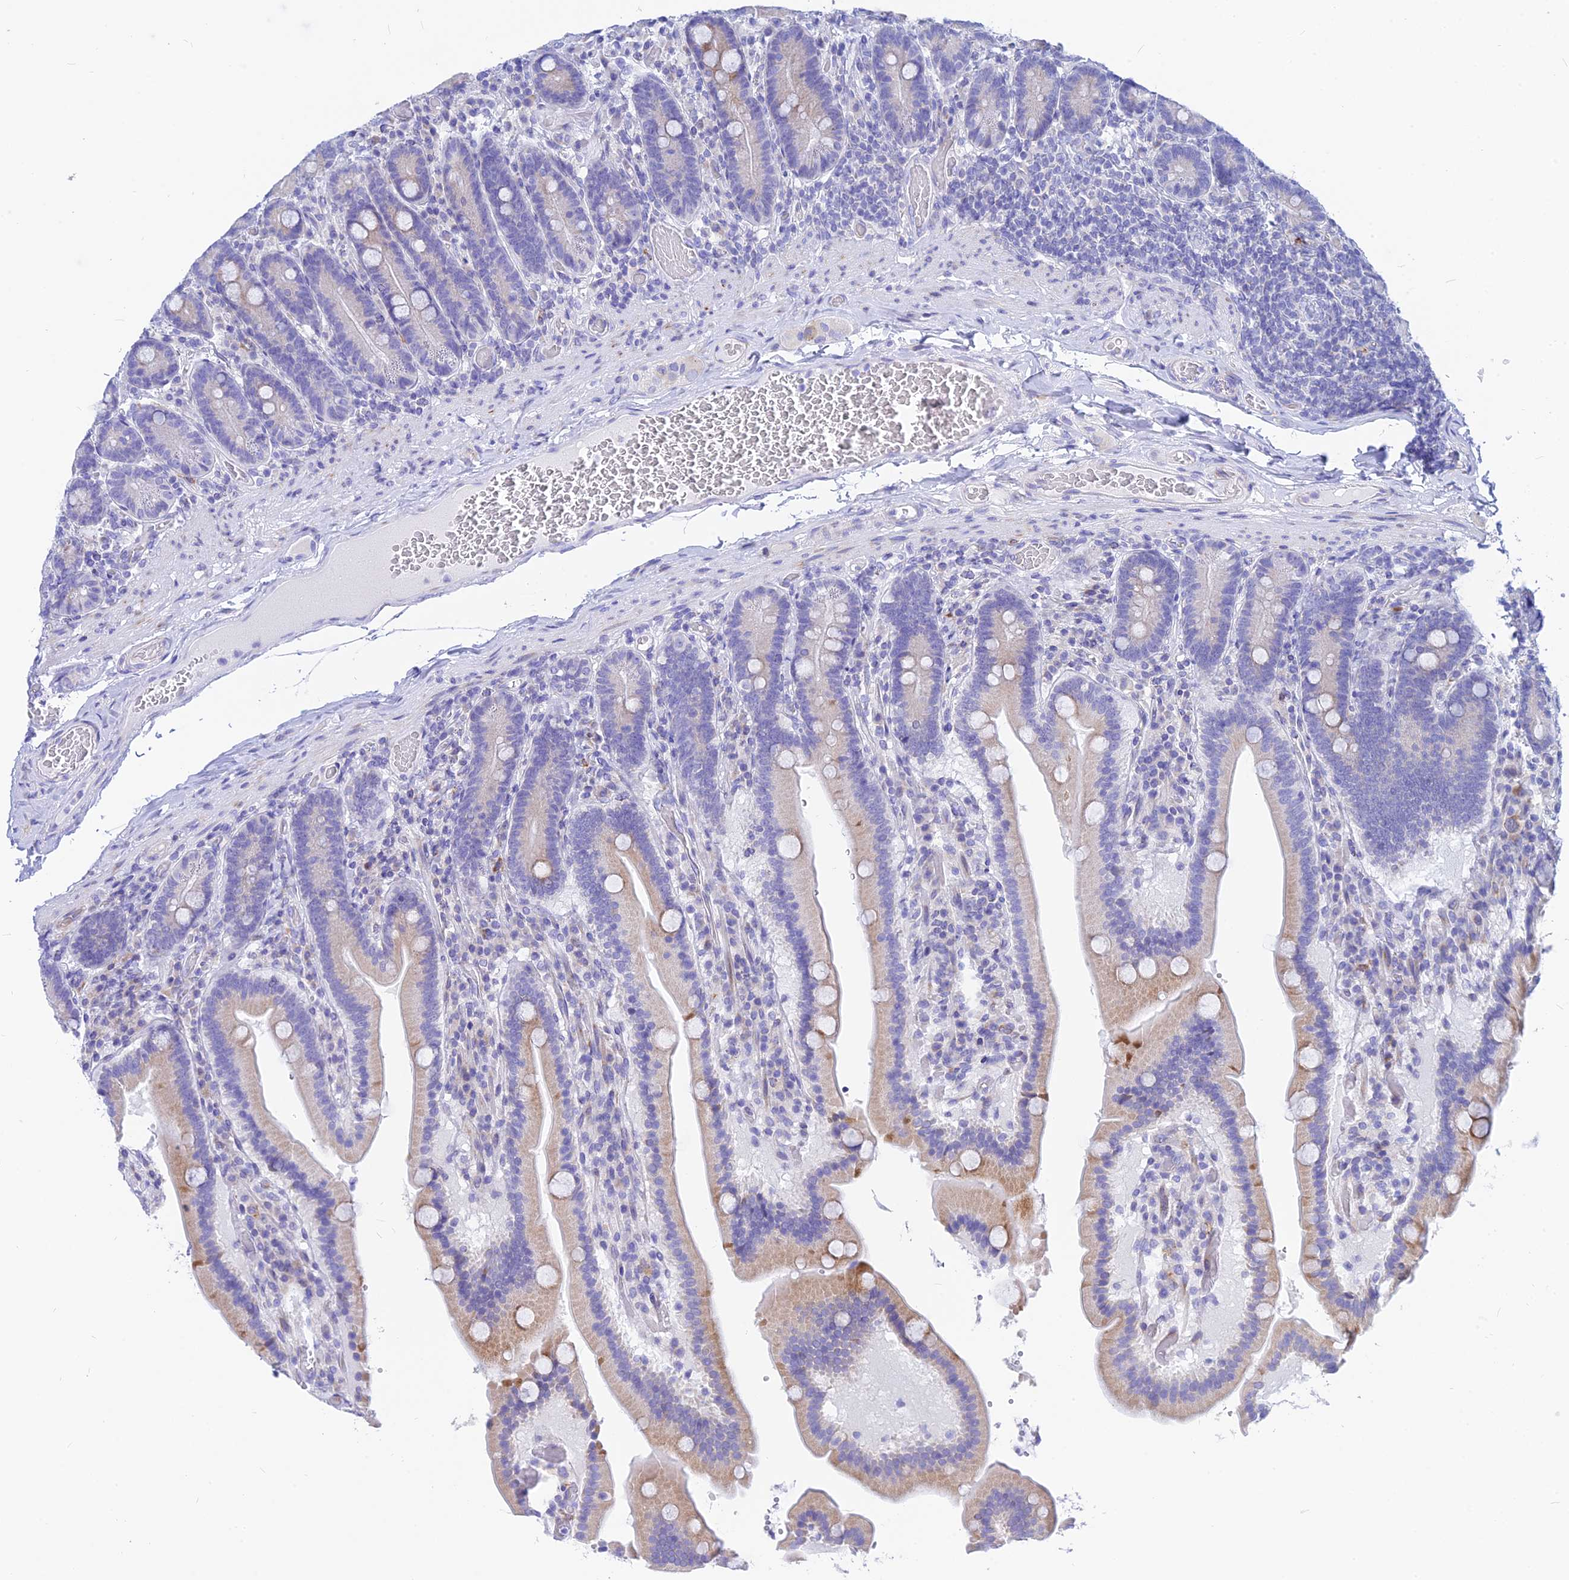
{"staining": {"intensity": "moderate", "quantity": "<25%", "location": "cytoplasmic/membranous"}, "tissue": "duodenum", "cell_type": "Glandular cells", "image_type": "normal", "snomed": [{"axis": "morphology", "description": "Normal tissue, NOS"}, {"axis": "topography", "description": "Duodenum"}], "caption": "This photomicrograph exhibits immunohistochemistry staining of benign duodenum, with low moderate cytoplasmic/membranous positivity in about <25% of glandular cells.", "gene": "CNOT6", "patient": {"sex": "female", "age": 62}}